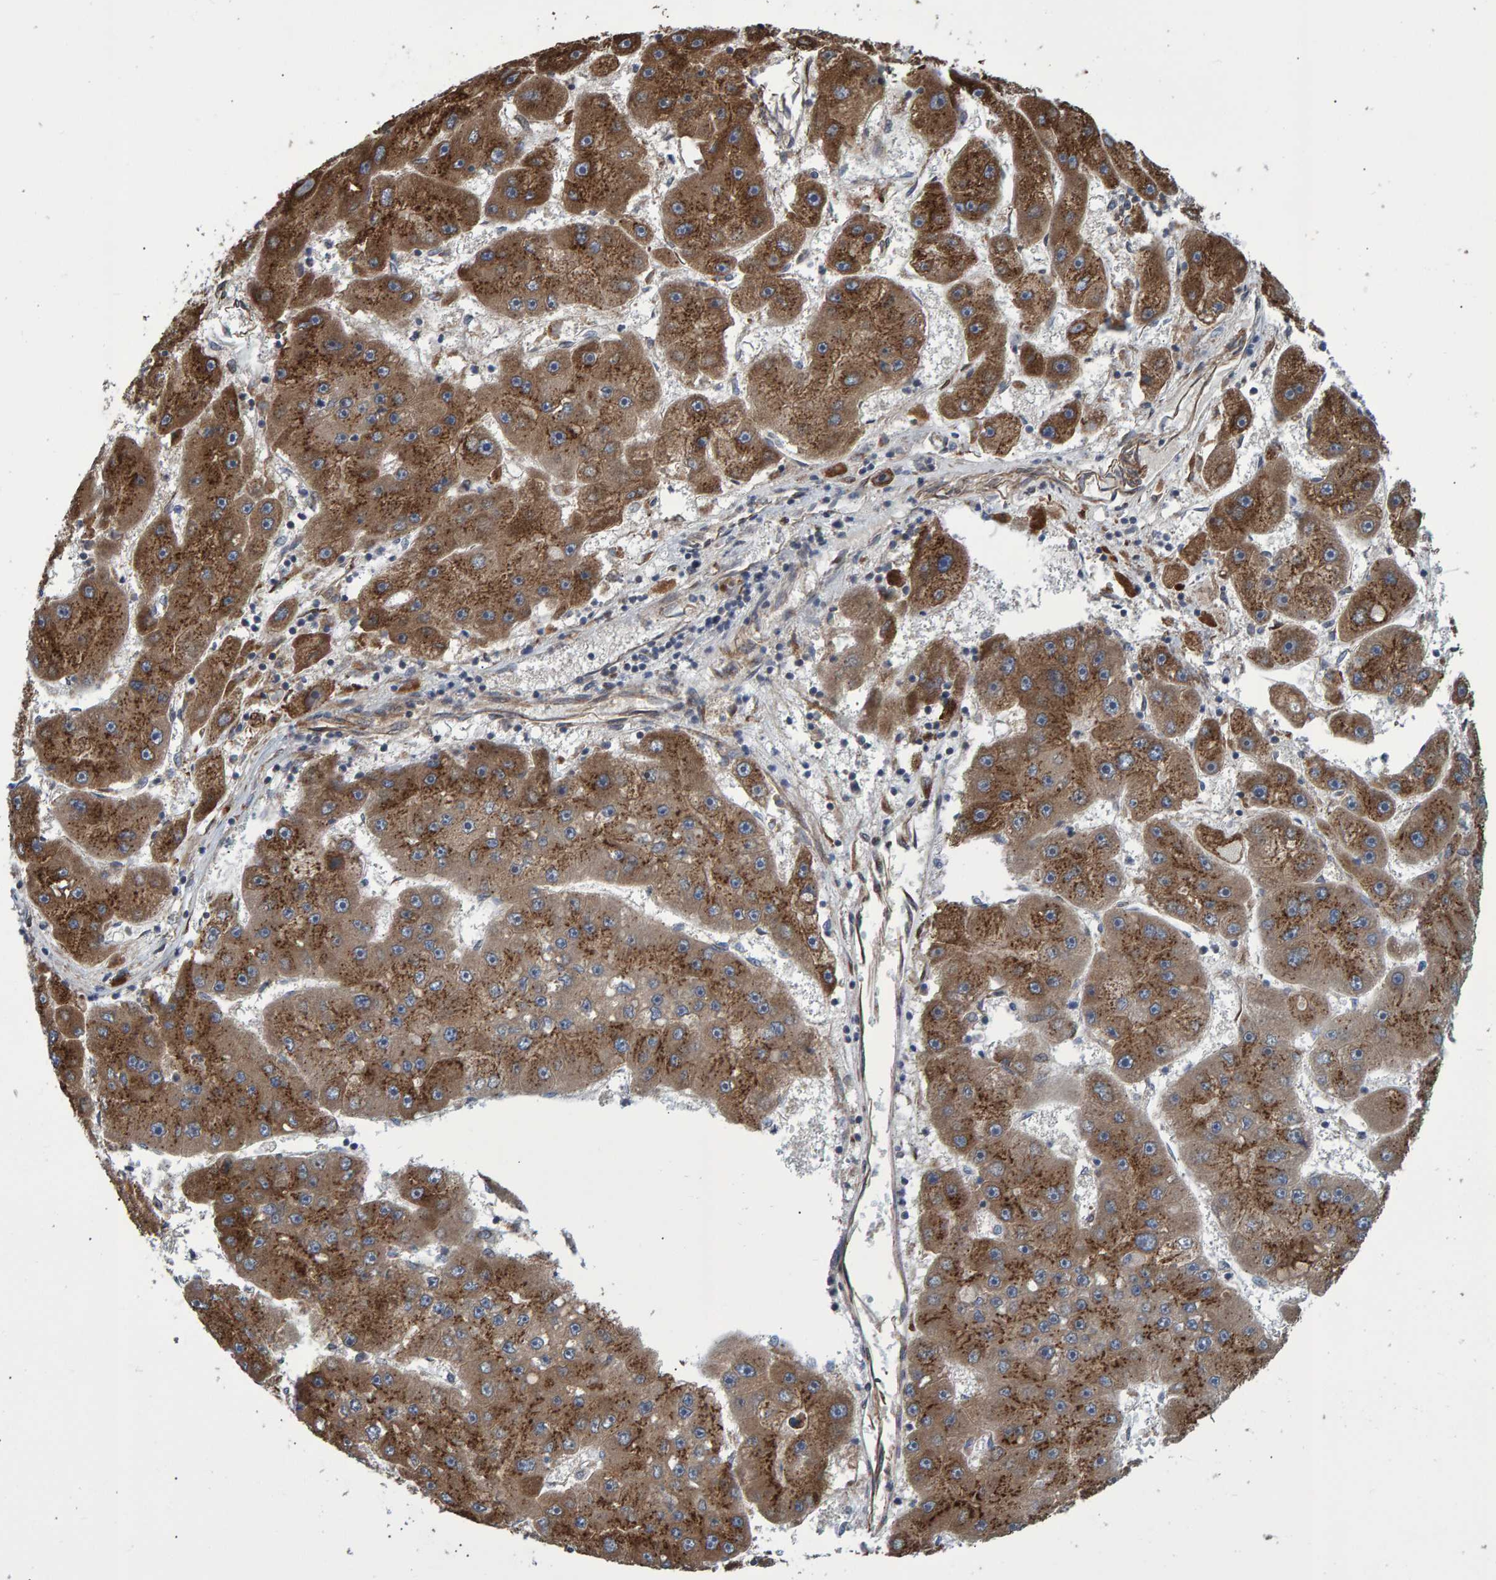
{"staining": {"intensity": "moderate", "quantity": ">75%", "location": "cytoplasmic/membranous"}, "tissue": "liver cancer", "cell_type": "Tumor cells", "image_type": "cancer", "snomed": [{"axis": "morphology", "description": "Carcinoma, Hepatocellular, NOS"}, {"axis": "topography", "description": "Liver"}], "caption": "Protein staining exhibits moderate cytoplasmic/membranous positivity in approximately >75% of tumor cells in liver cancer.", "gene": "FAM117A", "patient": {"sex": "female", "age": 61}}